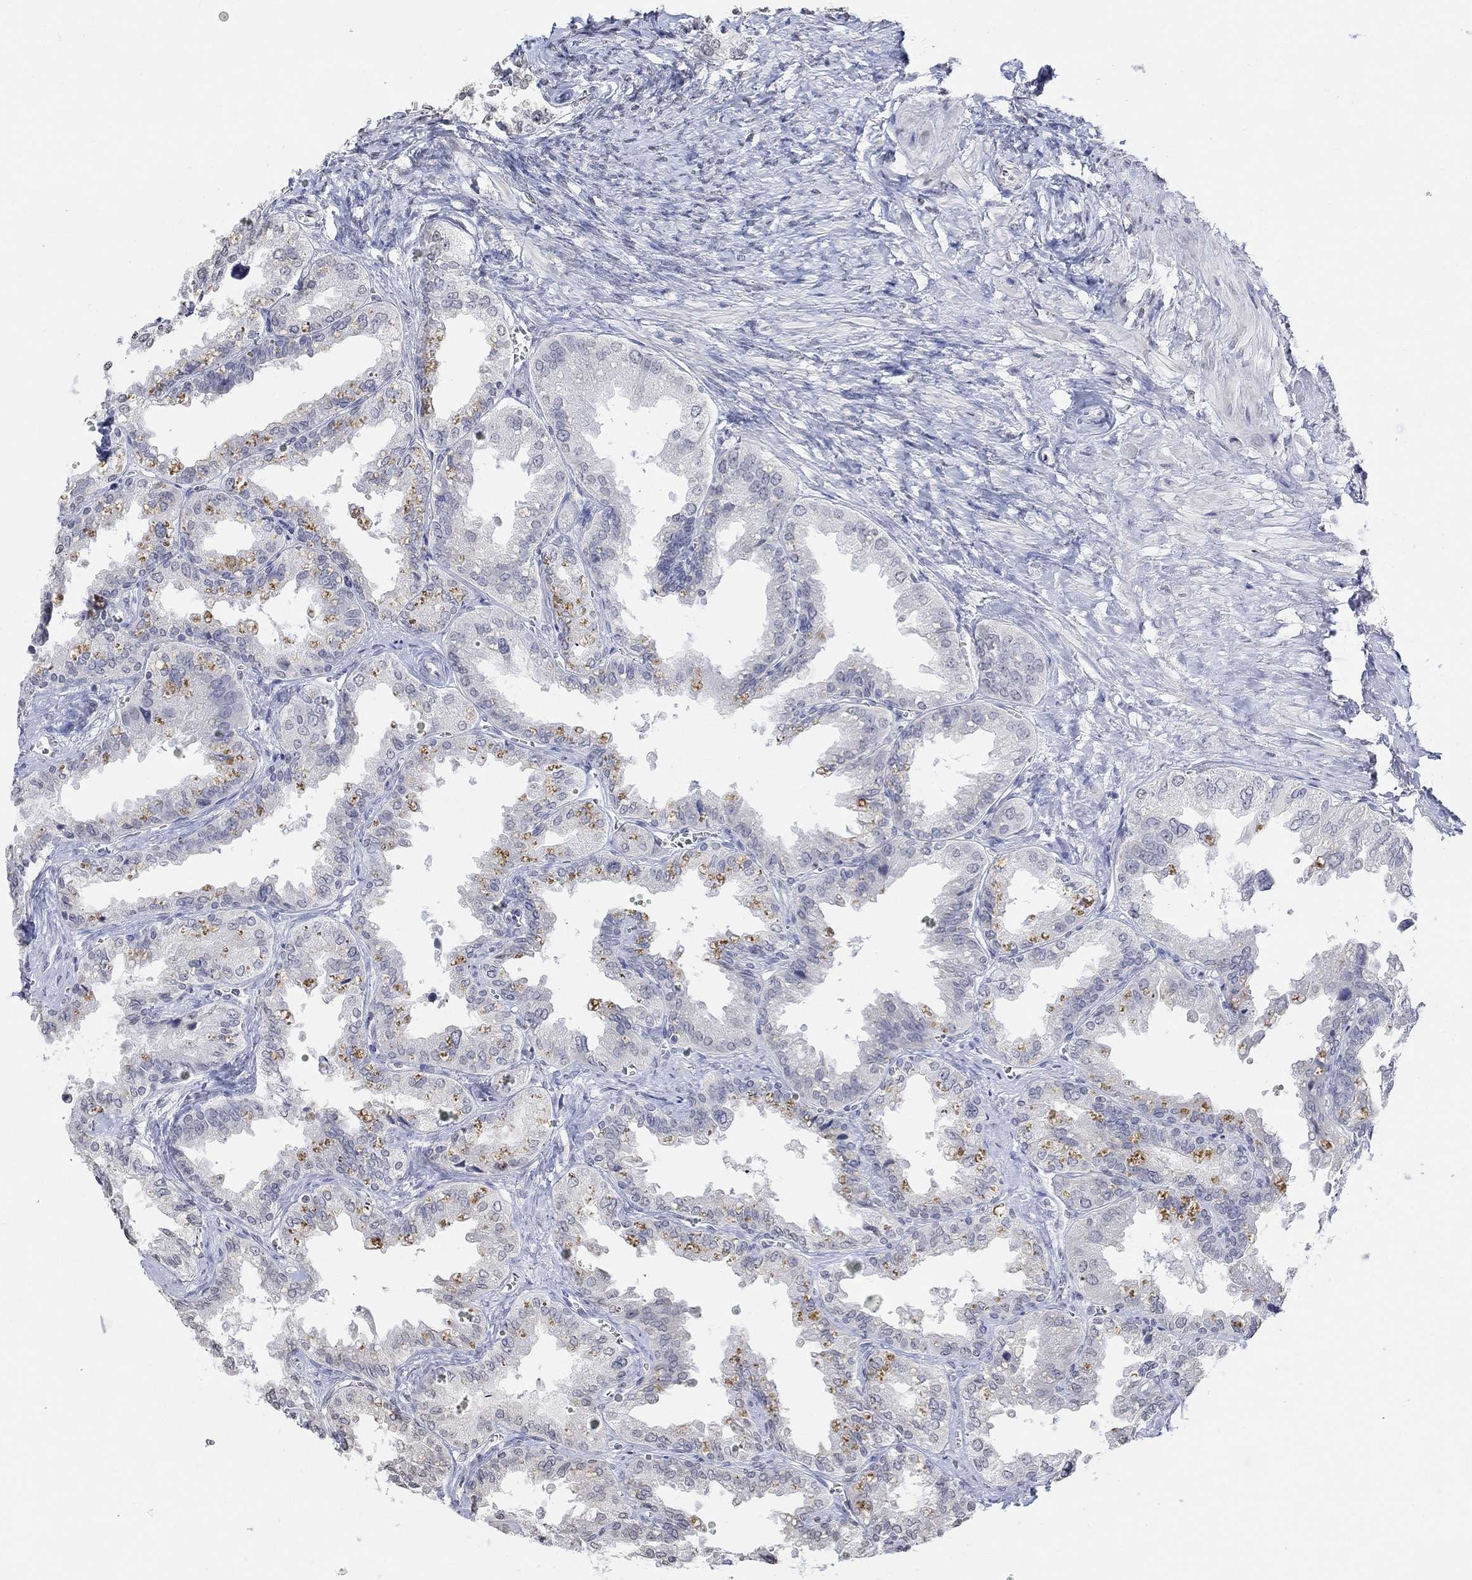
{"staining": {"intensity": "negative", "quantity": "none", "location": "none"}, "tissue": "seminal vesicle", "cell_type": "Glandular cells", "image_type": "normal", "snomed": [{"axis": "morphology", "description": "Normal tissue, NOS"}, {"axis": "topography", "description": "Seminal veicle"}], "caption": "IHC photomicrograph of normal seminal vesicle: human seminal vesicle stained with DAB demonstrates no significant protein staining in glandular cells. (Brightfield microscopy of DAB immunohistochemistry at high magnification).", "gene": "TMEM255A", "patient": {"sex": "male", "age": 67}}